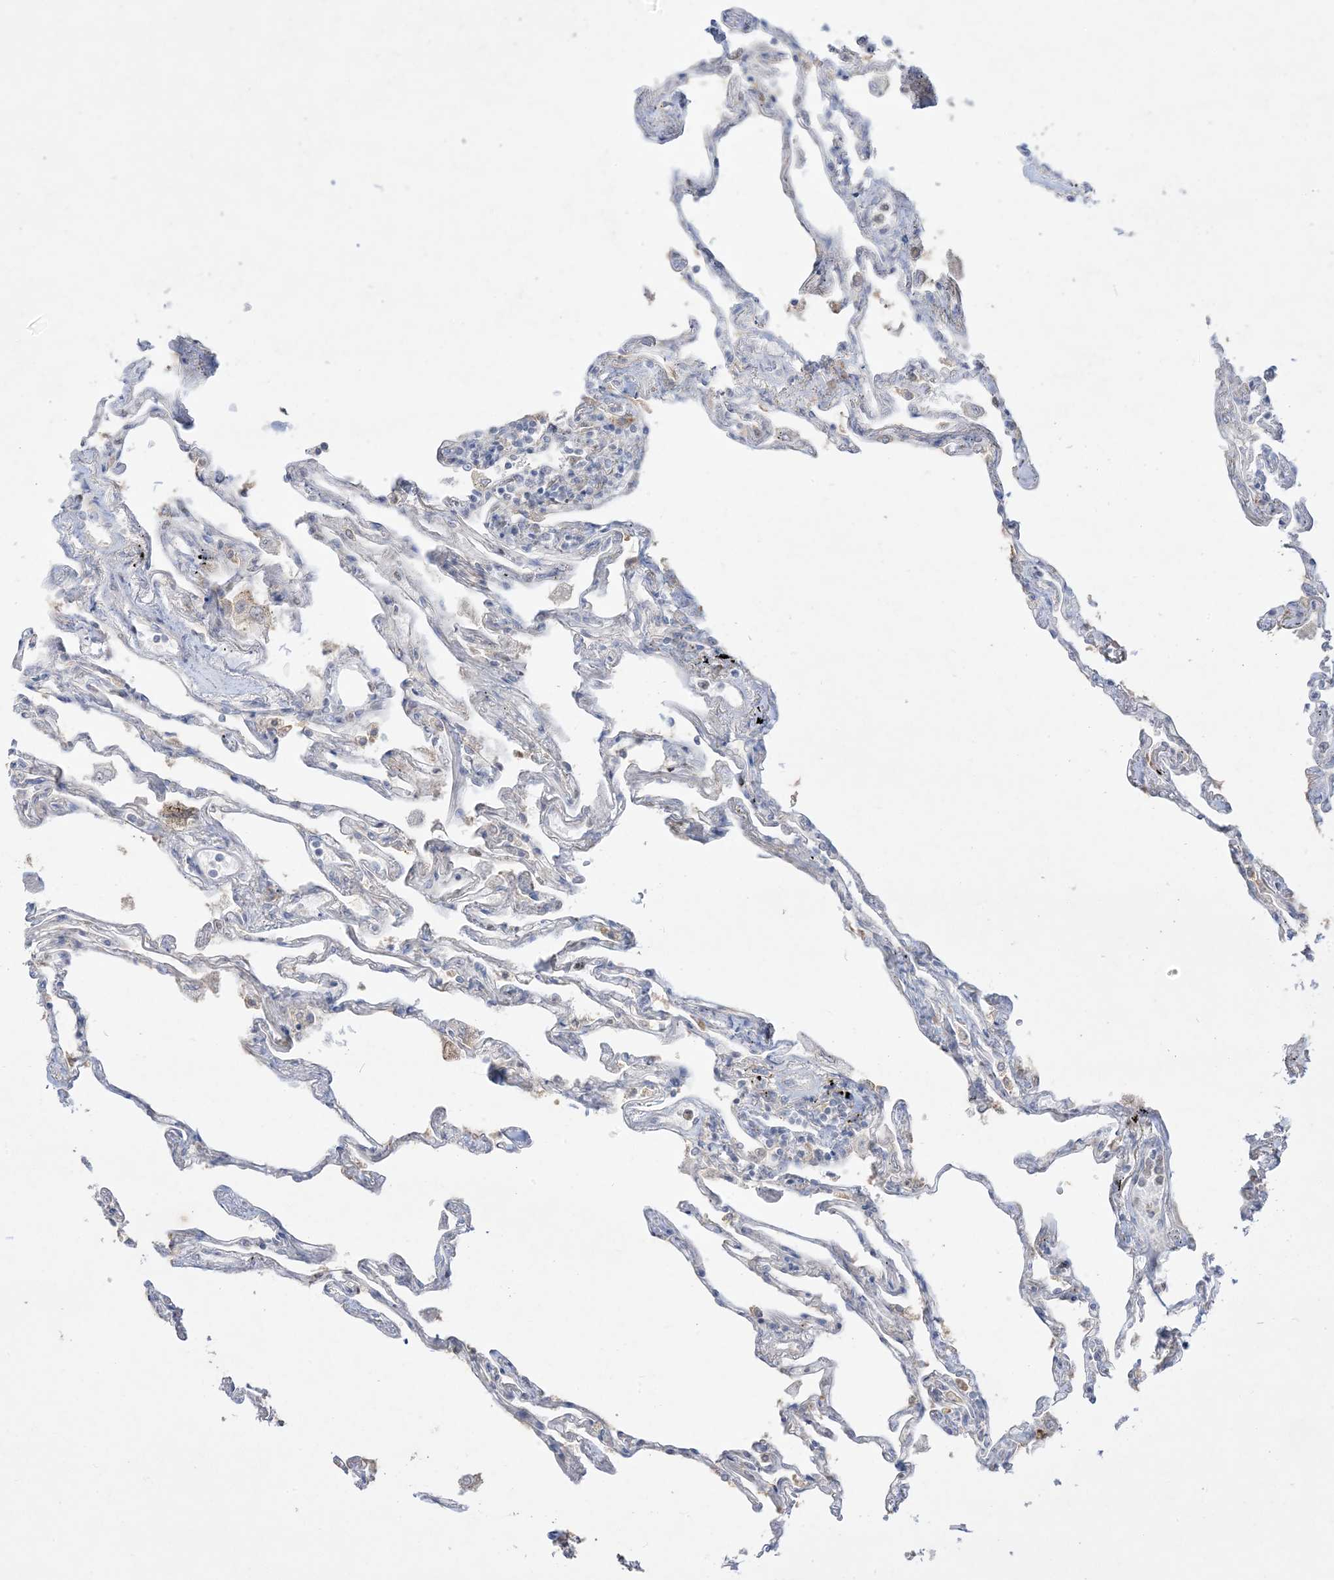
{"staining": {"intensity": "negative", "quantity": "none", "location": "none"}, "tissue": "lung", "cell_type": "Alveolar cells", "image_type": "normal", "snomed": [{"axis": "morphology", "description": "Normal tissue, NOS"}, {"axis": "topography", "description": "Lung"}], "caption": "Lung stained for a protein using IHC exhibits no staining alveolar cells.", "gene": "LOXL3", "patient": {"sex": "female", "age": 67}}